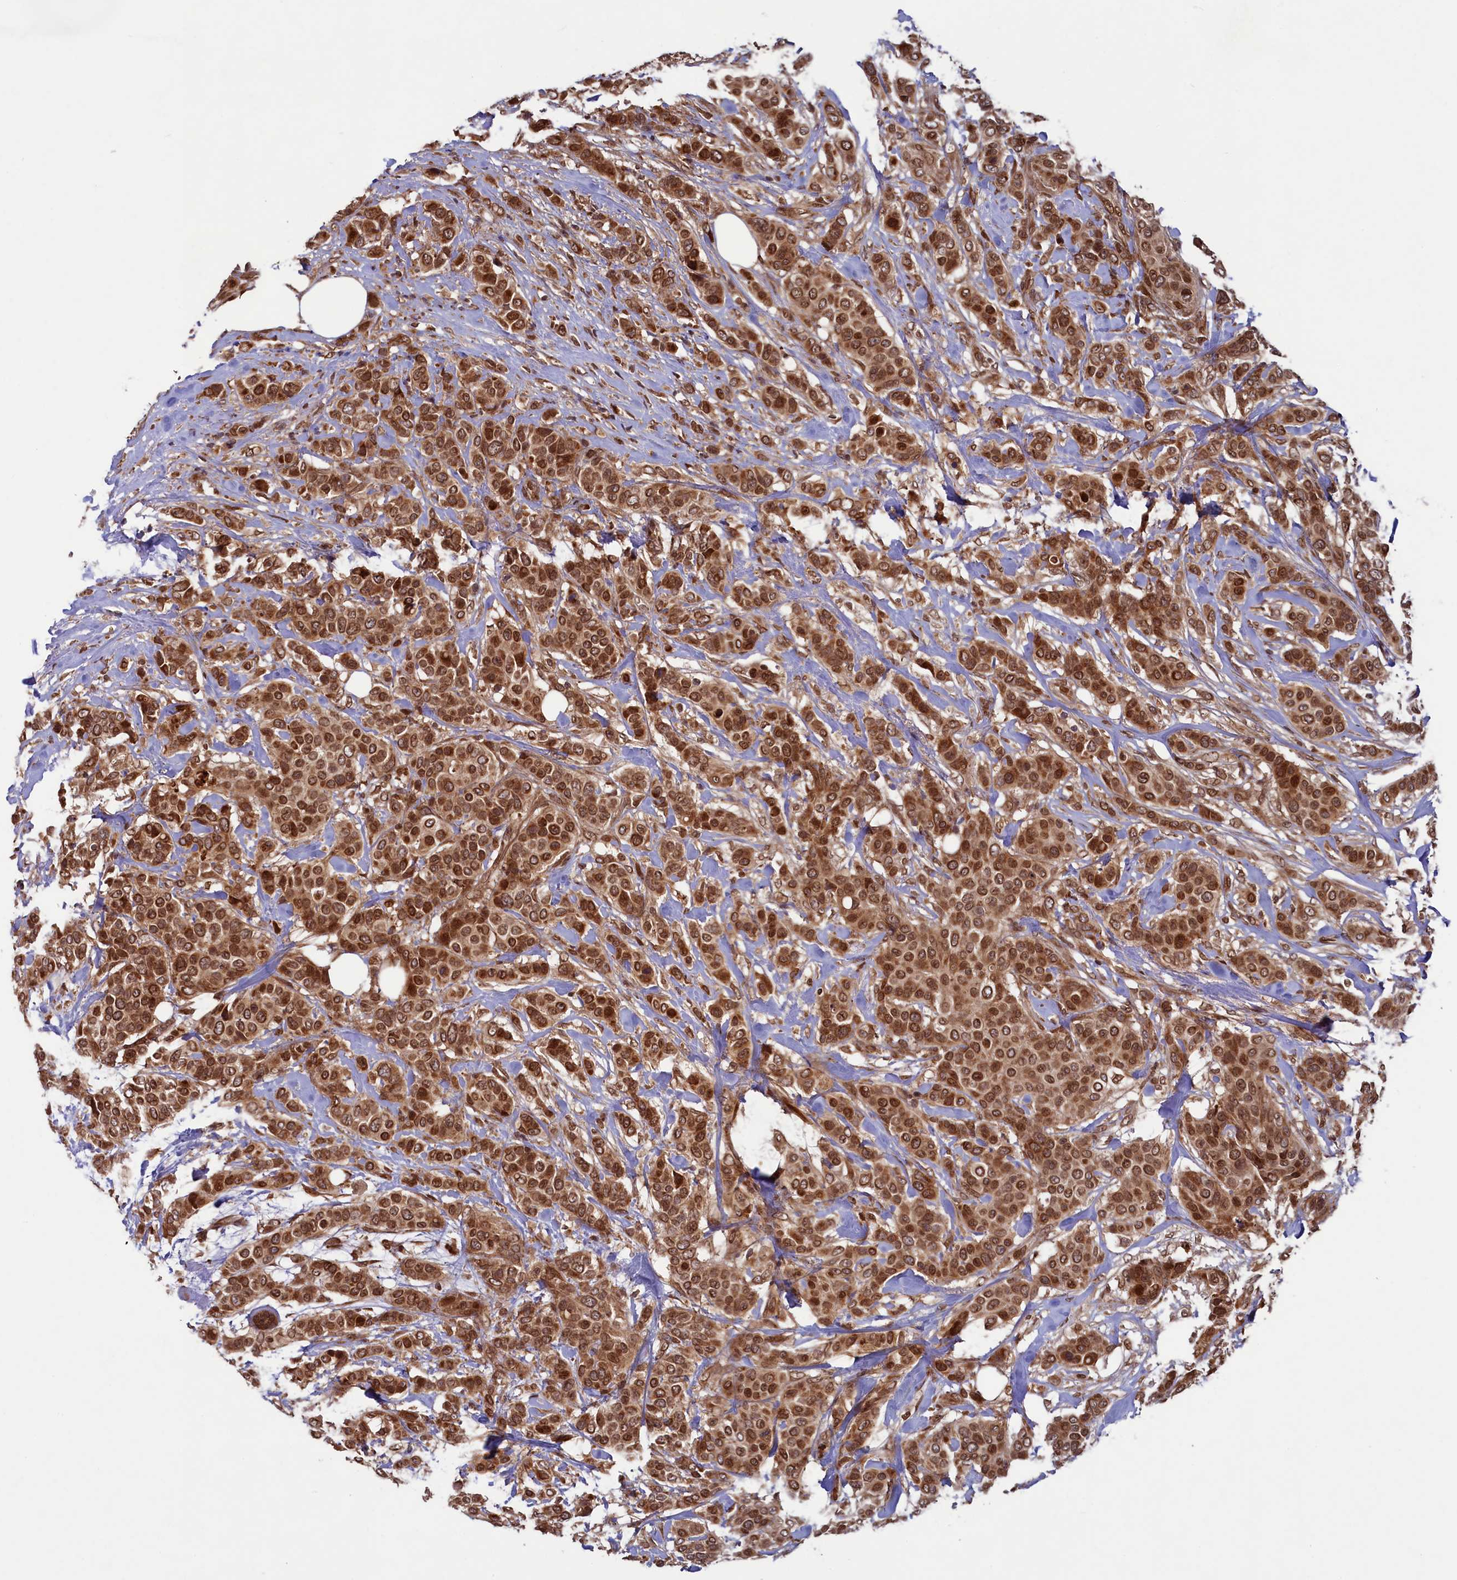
{"staining": {"intensity": "strong", "quantity": ">75%", "location": "cytoplasmic/membranous,nuclear"}, "tissue": "breast cancer", "cell_type": "Tumor cells", "image_type": "cancer", "snomed": [{"axis": "morphology", "description": "Lobular carcinoma"}, {"axis": "topography", "description": "Breast"}], "caption": "Breast cancer (lobular carcinoma) stained with immunohistochemistry (IHC) exhibits strong cytoplasmic/membranous and nuclear staining in about >75% of tumor cells.", "gene": "NAE1", "patient": {"sex": "female", "age": 51}}